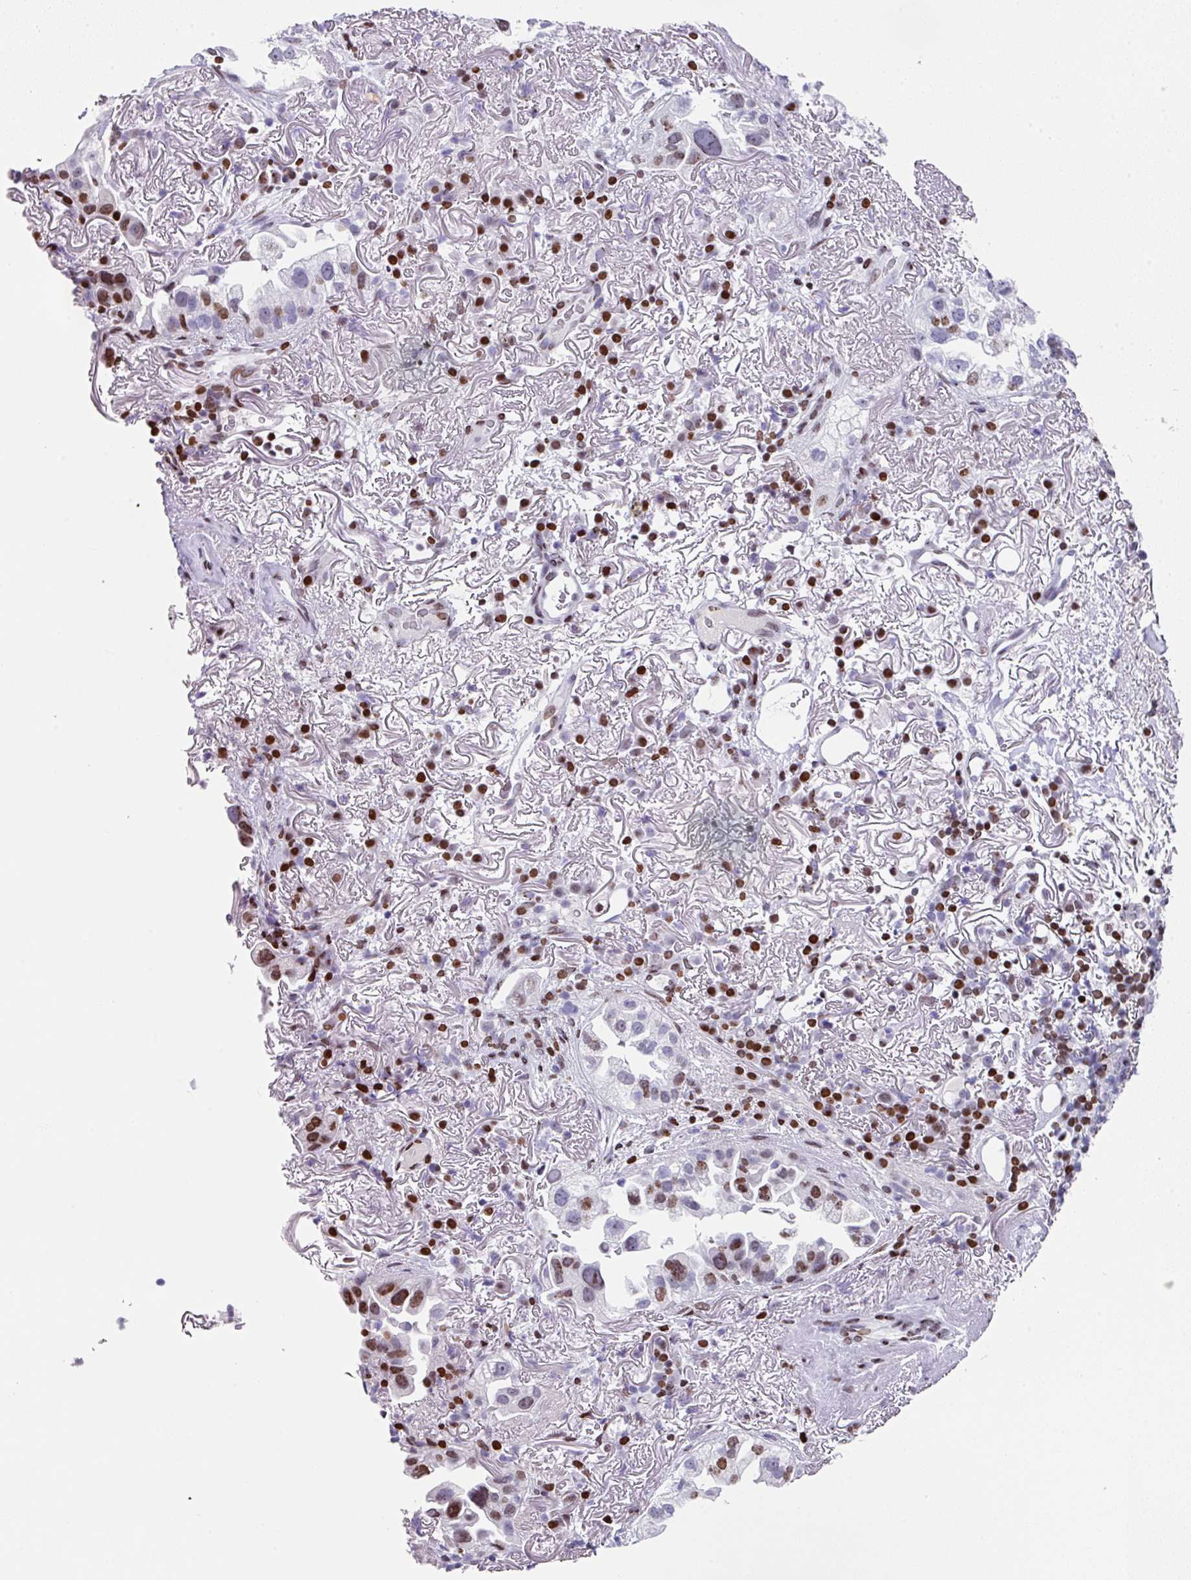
{"staining": {"intensity": "moderate", "quantity": "25%-75%", "location": "nuclear"}, "tissue": "lung cancer", "cell_type": "Tumor cells", "image_type": "cancer", "snomed": [{"axis": "morphology", "description": "Adenocarcinoma, NOS"}, {"axis": "topography", "description": "Lung"}], "caption": "Tumor cells display medium levels of moderate nuclear positivity in approximately 25%-75% of cells in human adenocarcinoma (lung).", "gene": "TCF3", "patient": {"sex": "female", "age": 69}}